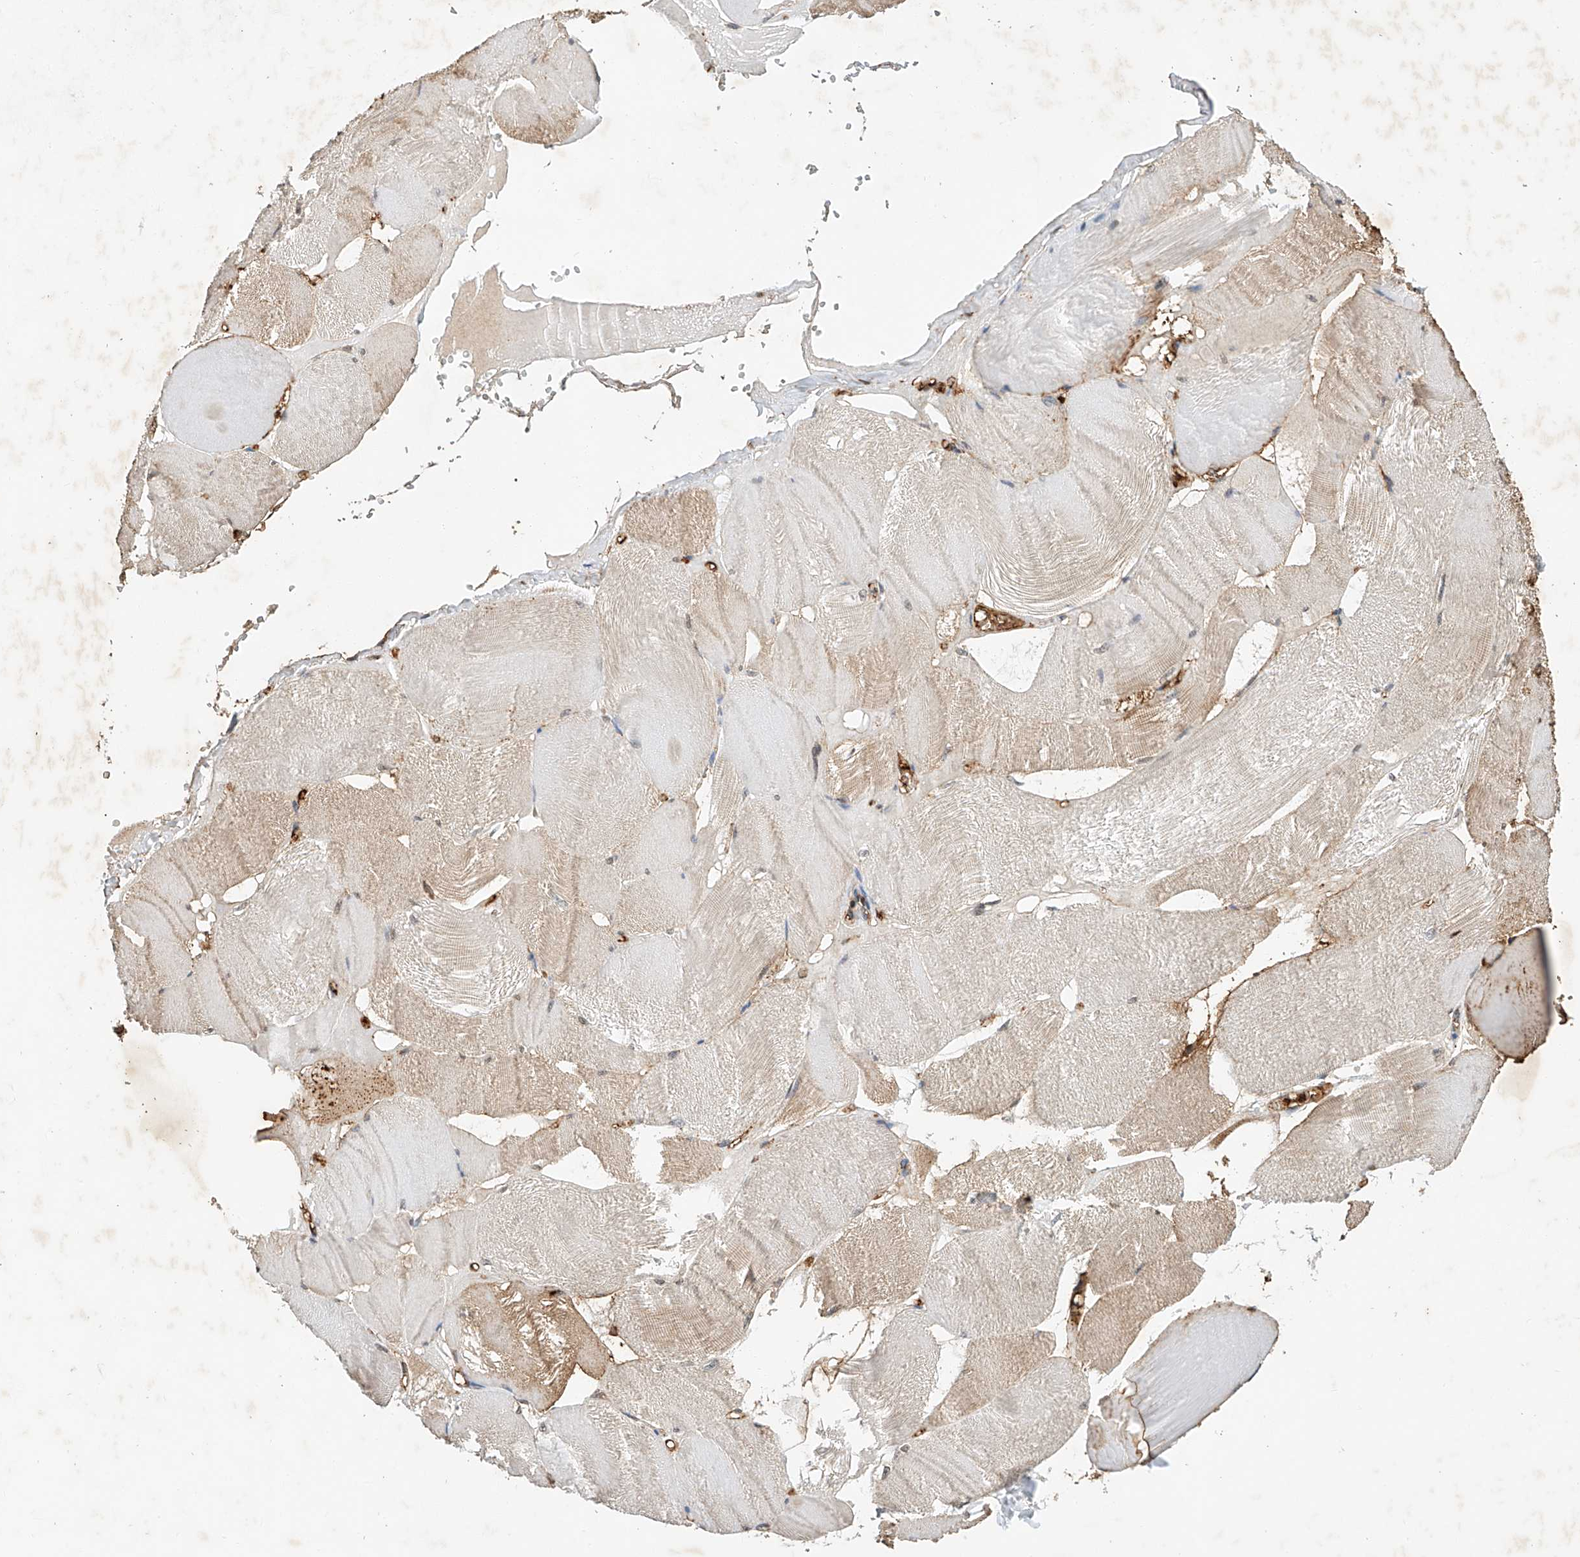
{"staining": {"intensity": "weak", "quantity": "25%-75%", "location": "cytoplasmic/membranous"}, "tissue": "skeletal muscle", "cell_type": "Myocytes", "image_type": "normal", "snomed": [{"axis": "morphology", "description": "Normal tissue, NOS"}, {"axis": "morphology", "description": "Basal cell carcinoma"}, {"axis": "topography", "description": "Skeletal muscle"}], "caption": "Weak cytoplasmic/membranous positivity is appreciated in about 25%-75% of myocytes in benign skeletal muscle.", "gene": "CTDP1", "patient": {"sex": "female", "age": 64}}